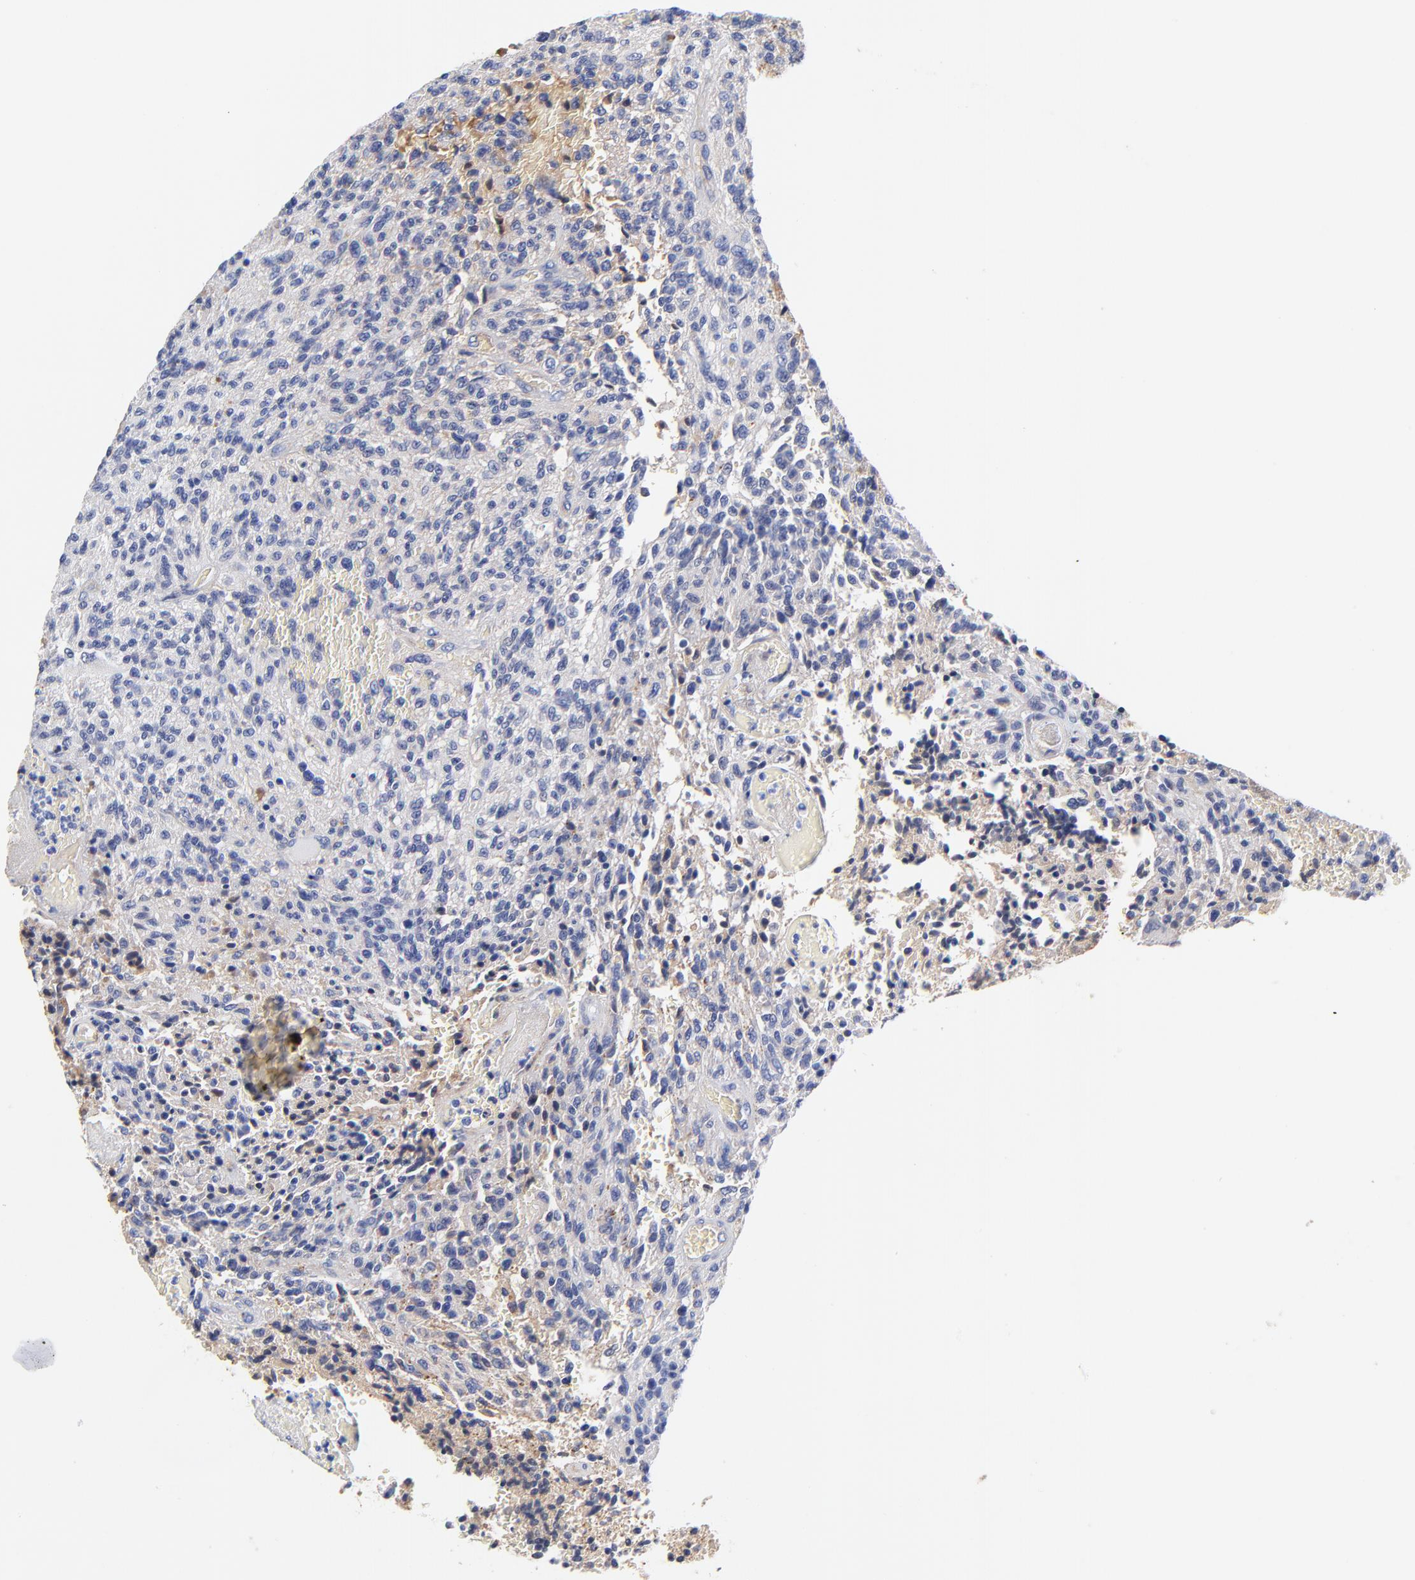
{"staining": {"intensity": "negative", "quantity": "none", "location": "none"}, "tissue": "glioma", "cell_type": "Tumor cells", "image_type": "cancer", "snomed": [{"axis": "morphology", "description": "Normal tissue, NOS"}, {"axis": "morphology", "description": "Glioma, malignant, High grade"}, {"axis": "topography", "description": "Cerebral cortex"}], "caption": "The histopathology image reveals no significant staining in tumor cells of malignant glioma (high-grade).", "gene": "IGLV3-10", "patient": {"sex": "male", "age": 56}}